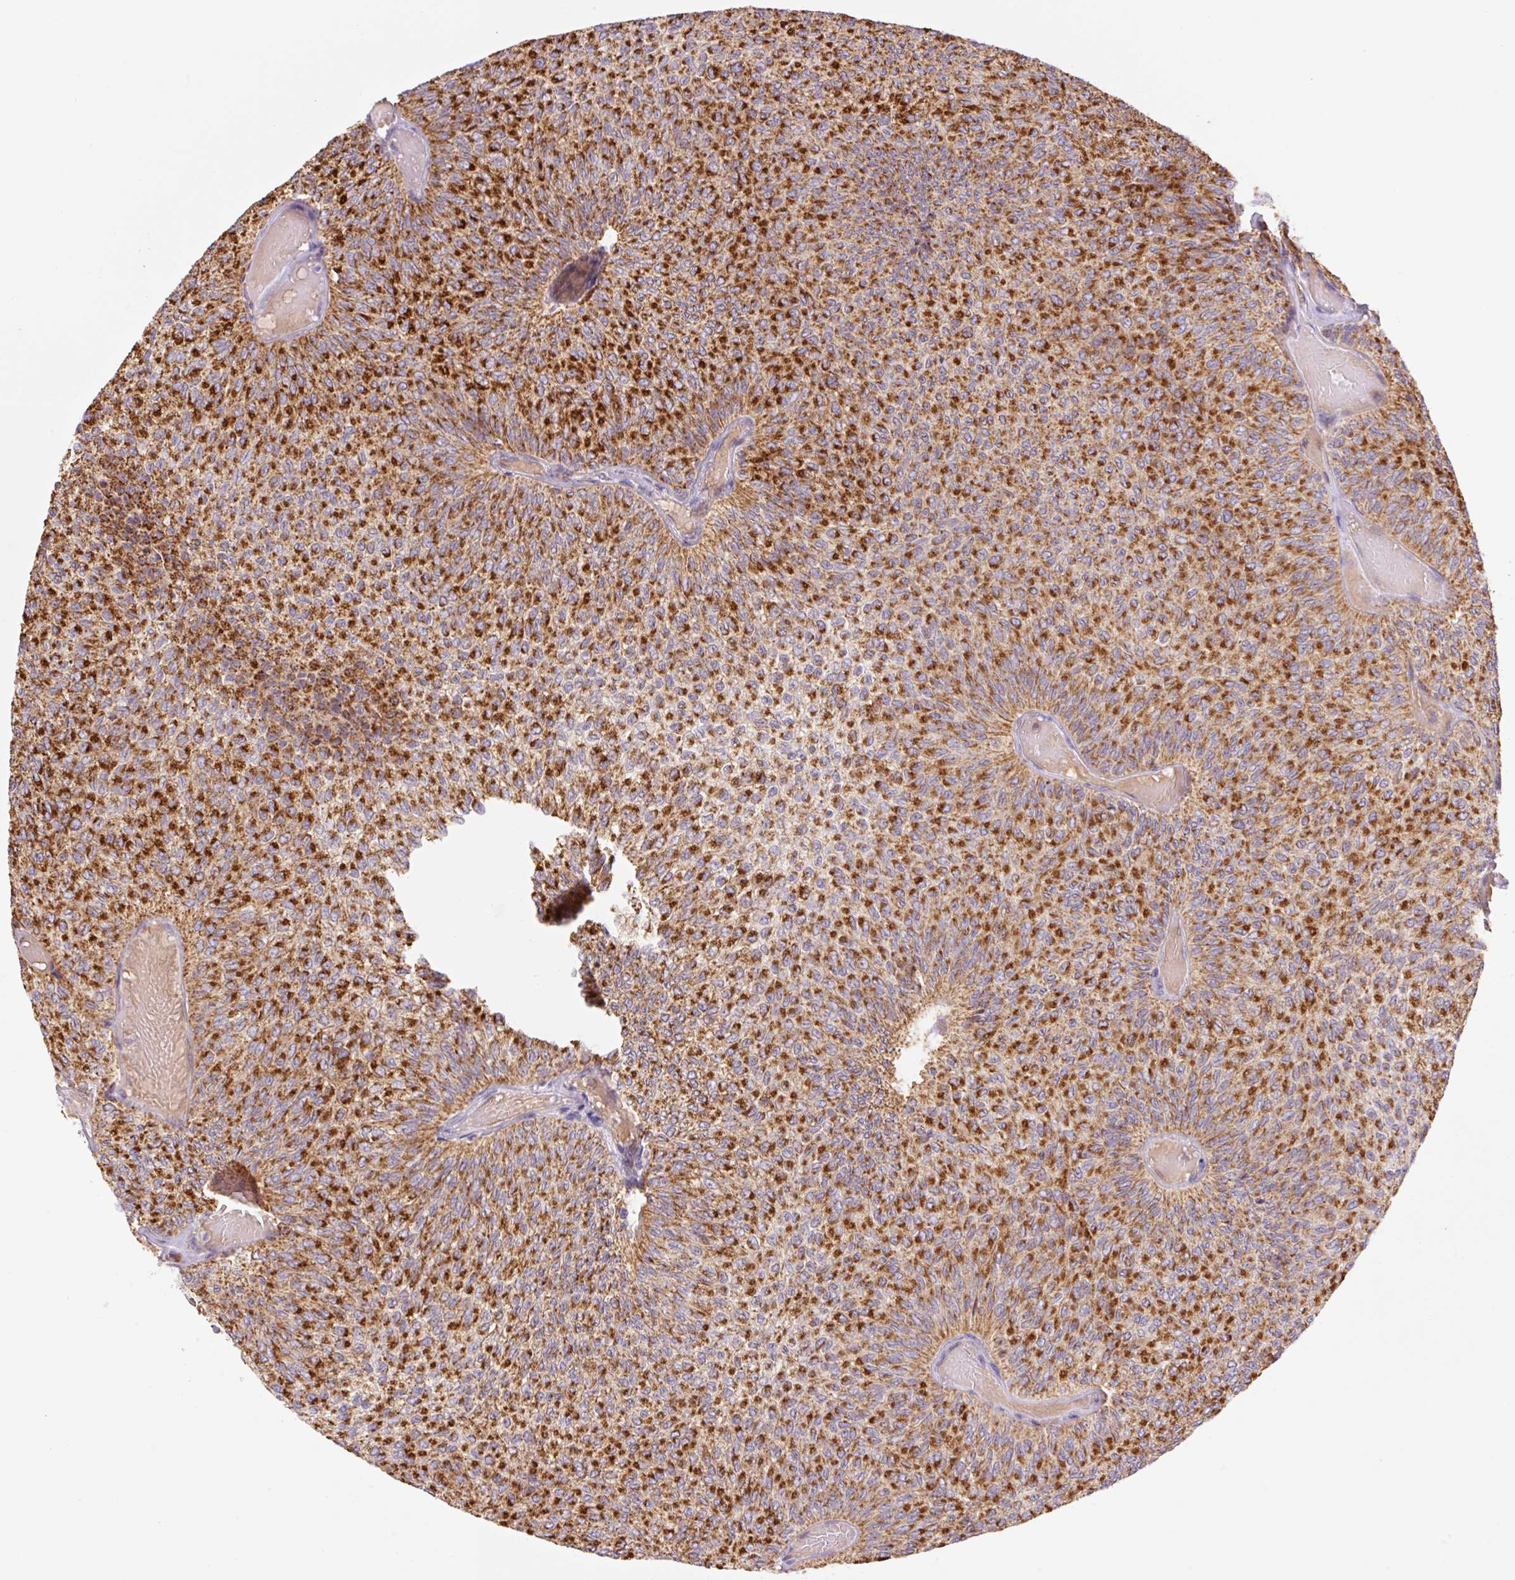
{"staining": {"intensity": "strong", "quantity": ">75%", "location": "cytoplasmic/membranous"}, "tissue": "urothelial cancer", "cell_type": "Tumor cells", "image_type": "cancer", "snomed": [{"axis": "morphology", "description": "Urothelial carcinoma, Low grade"}, {"axis": "topography", "description": "Urinary bladder"}], "caption": "An immunohistochemistry (IHC) photomicrograph of tumor tissue is shown. Protein staining in brown shows strong cytoplasmic/membranous positivity in urothelial cancer within tumor cells.", "gene": "GOSR2", "patient": {"sex": "male", "age": 78}}